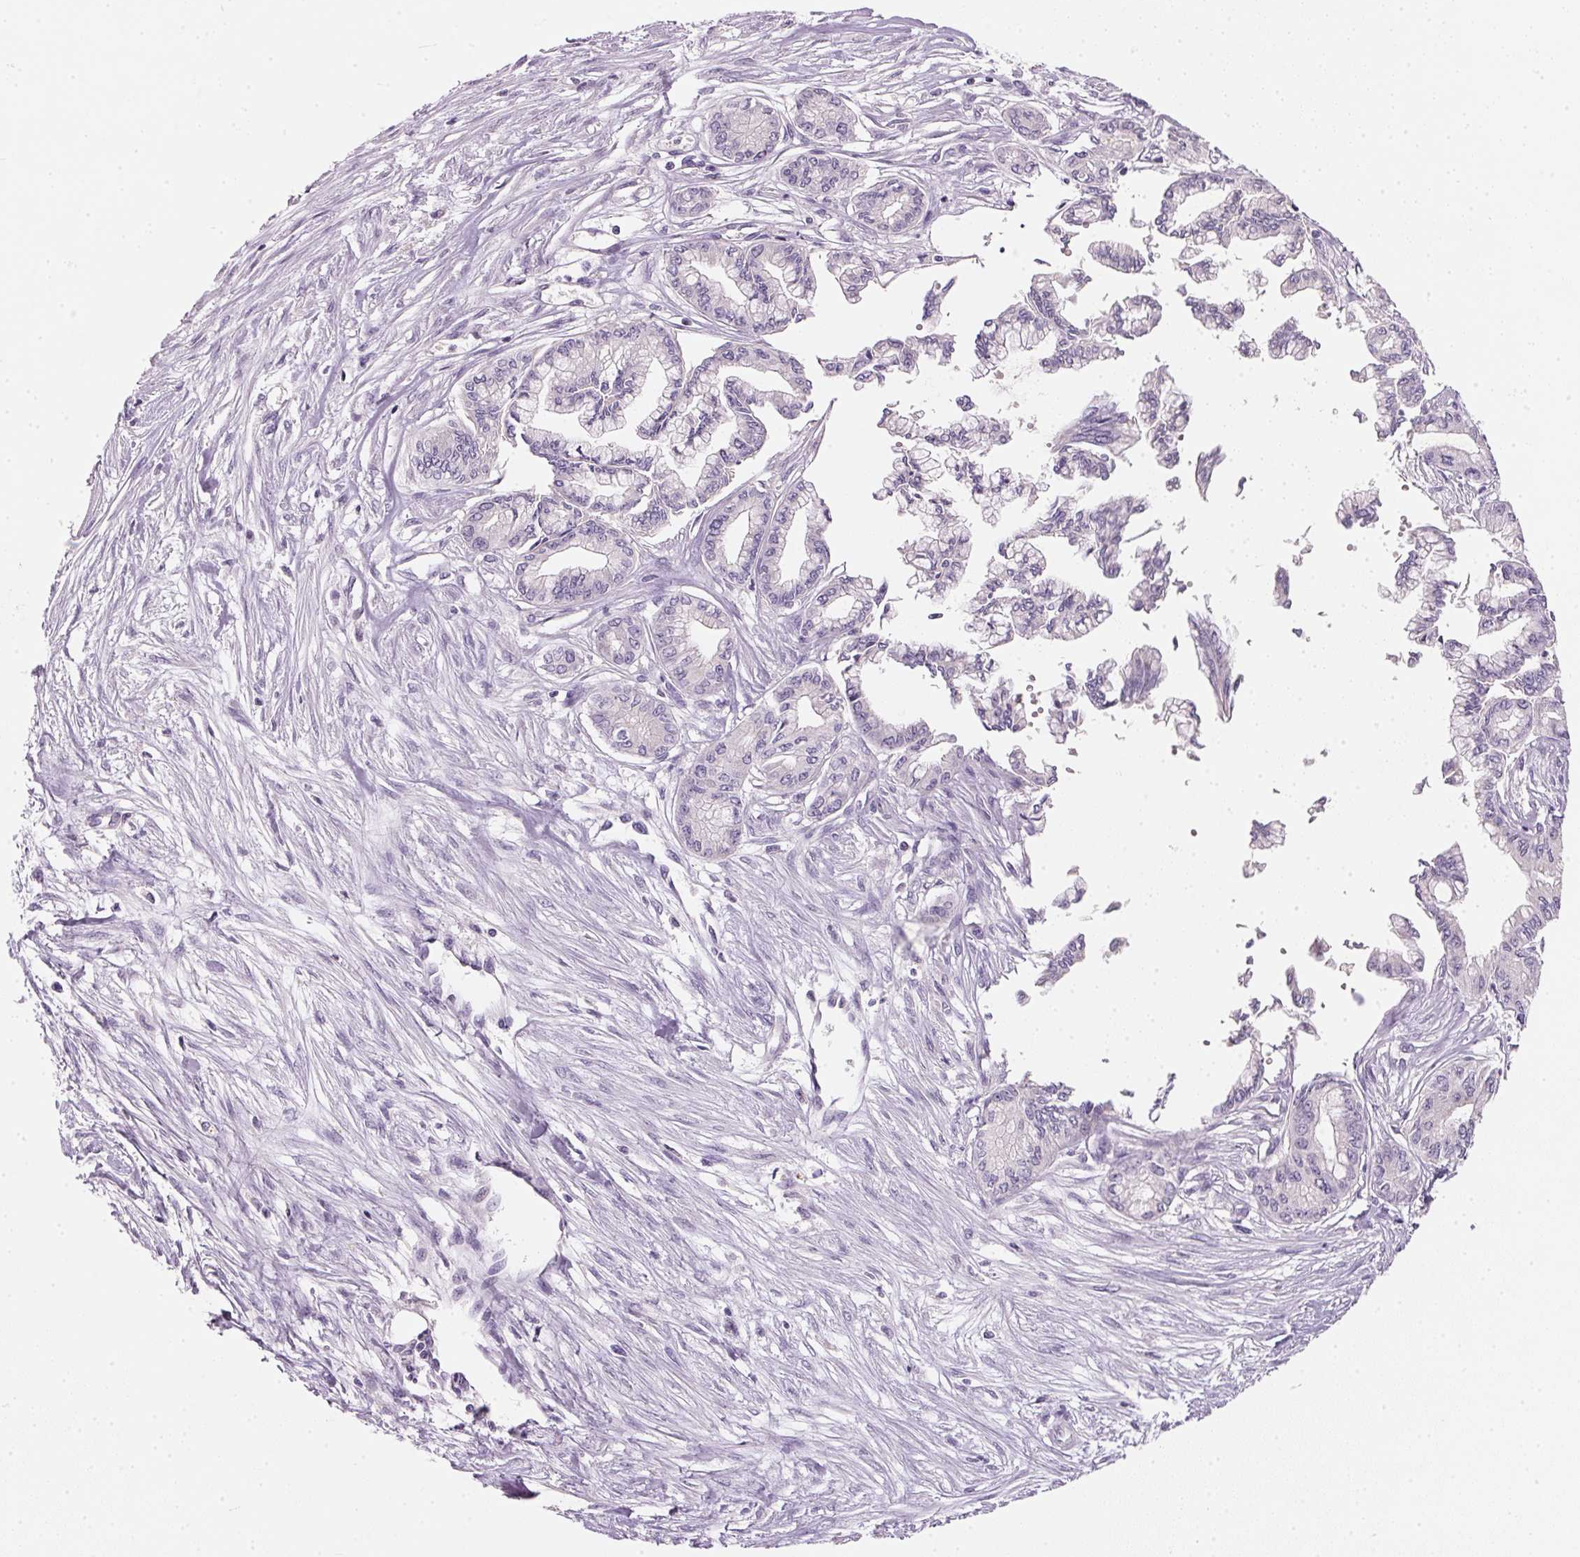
{"staining": {"intensity": "negative", "quantity": "none", "location": "none"}, "tissue": "pancreatic cancer", "cell_type": "Tumor cells", "image_type": "cancer", "snomed": [{"axis": "morphology", "description": "Adenocarcinoma, NOS"}, {"axis": "topography", "description": "Pancreas"}], "caption": "Image shows no significant protein positivity in tumor cells of pancreatic cancer.", "gene": "HSD17B1", "patient": {"sex": "female", "age": 68}}